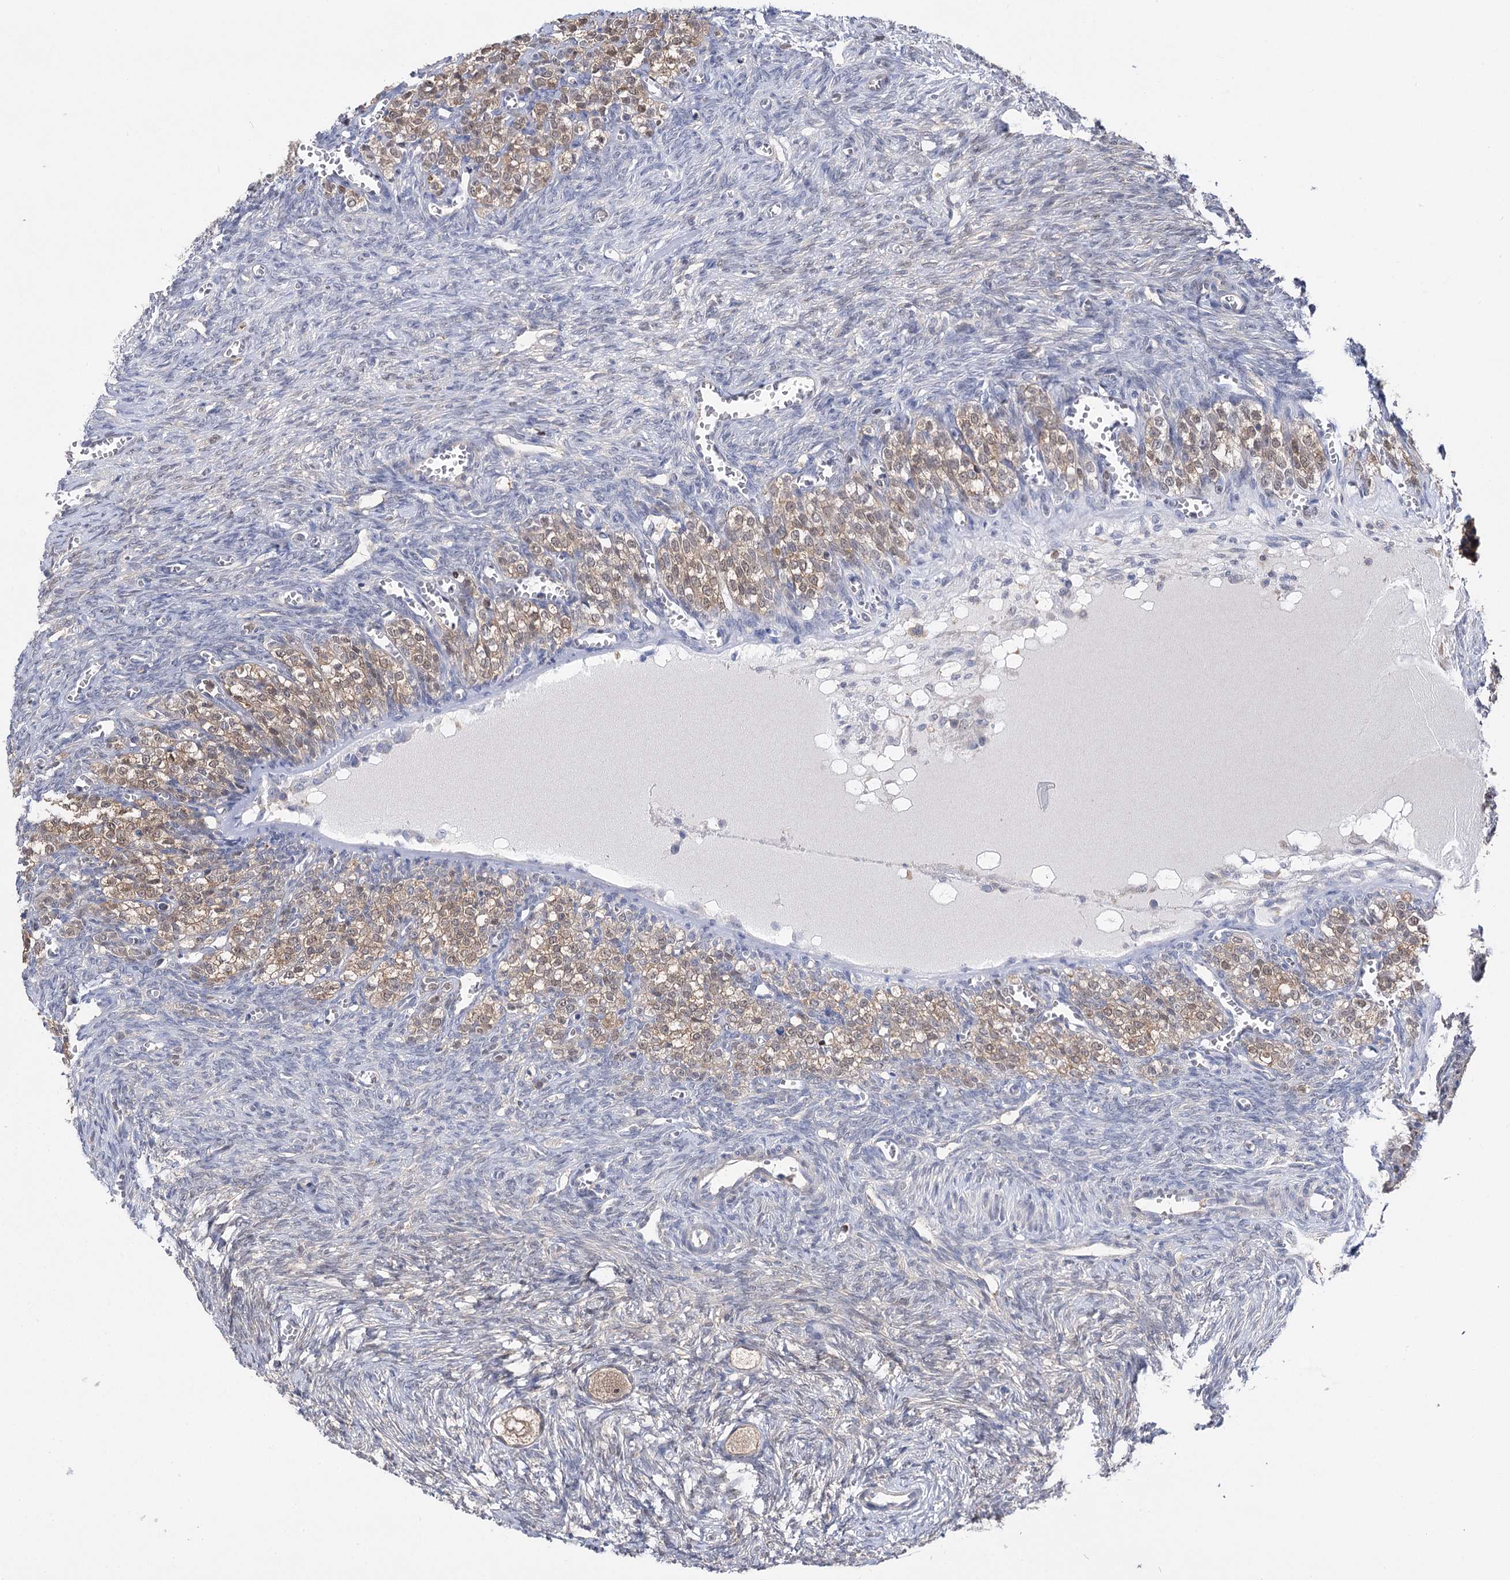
{"staining": {"intensity": "weak", "quantity": ">75%", "location": "cytoplasmic/membranous,nuclear"}, "tissue": "ovary", "cell_type": "Follicle cells", "image_type": "normal", "snomed": [{"axis": "morphology", "description": "Normal tissue, NOS"}, {"axis": "topography", "description": "Ovary"}], "caption": "Immunohistochemistry (IHC) of normal human ovary shows low levels of weak cytoplasmic/membranous,nuclear staining in about >75% of follicle cells.", "gene": "UGP2", "patient": {"sex": "female", "age": 27}}